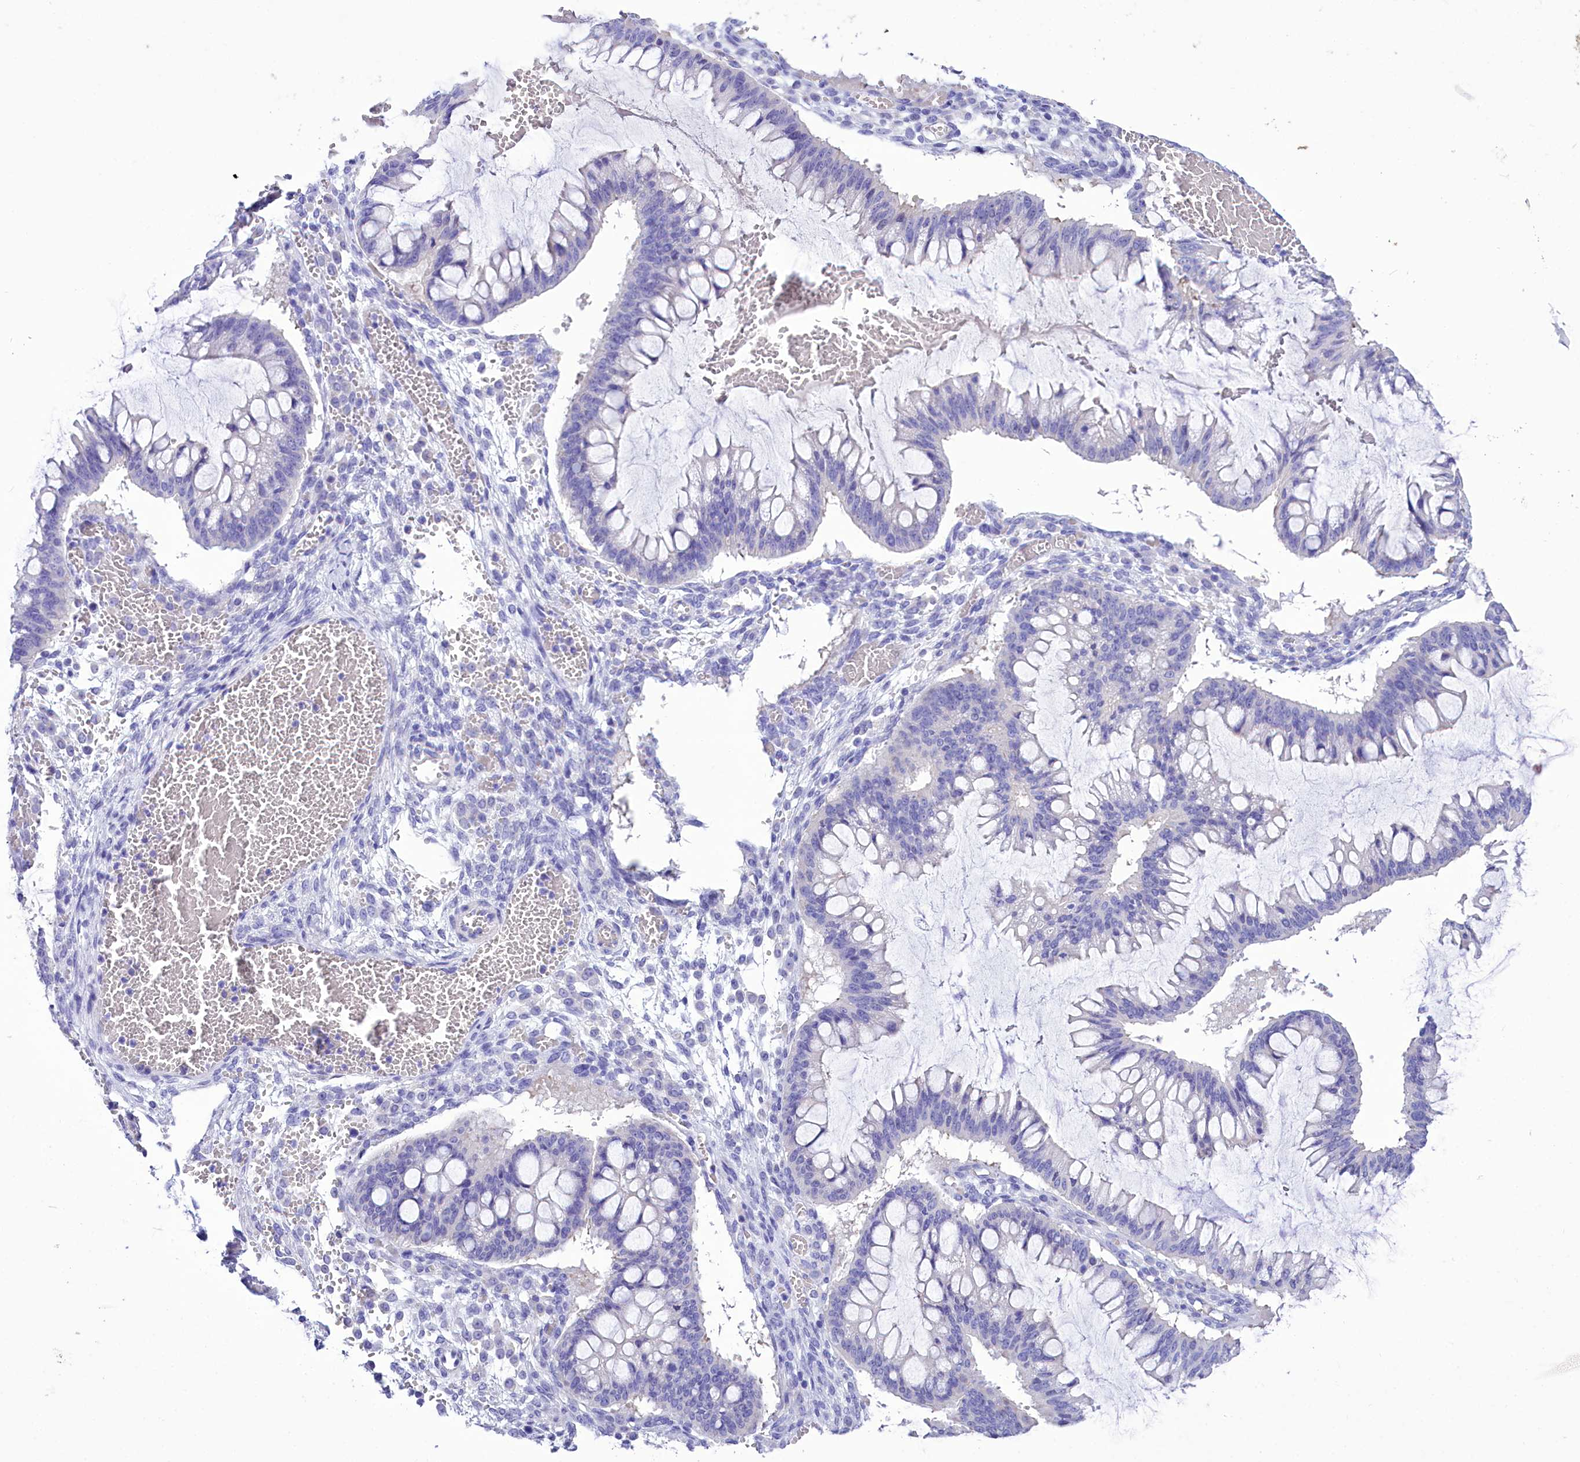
{"staining": {"intensity": "negative", "quantity": "none", "location": "none"}, "tissue": "ovarian cancer", "cell_type": "Tumor cells", "image_type": "cancer", "snomed": [{"axis": "morphology", "description": "Cystadenocarcinoma, mucinous, NOS"}, {"axis": "topography", "description": "Ovary"}], "caption": "The immunohistochemistry (IHC) micrograph has no significant positivity in tumor cells of ovarian mucinous cystadenocarcinoma tissue.", "gene": "TTC36", "patient": {"sex": "female", "age": 73}}